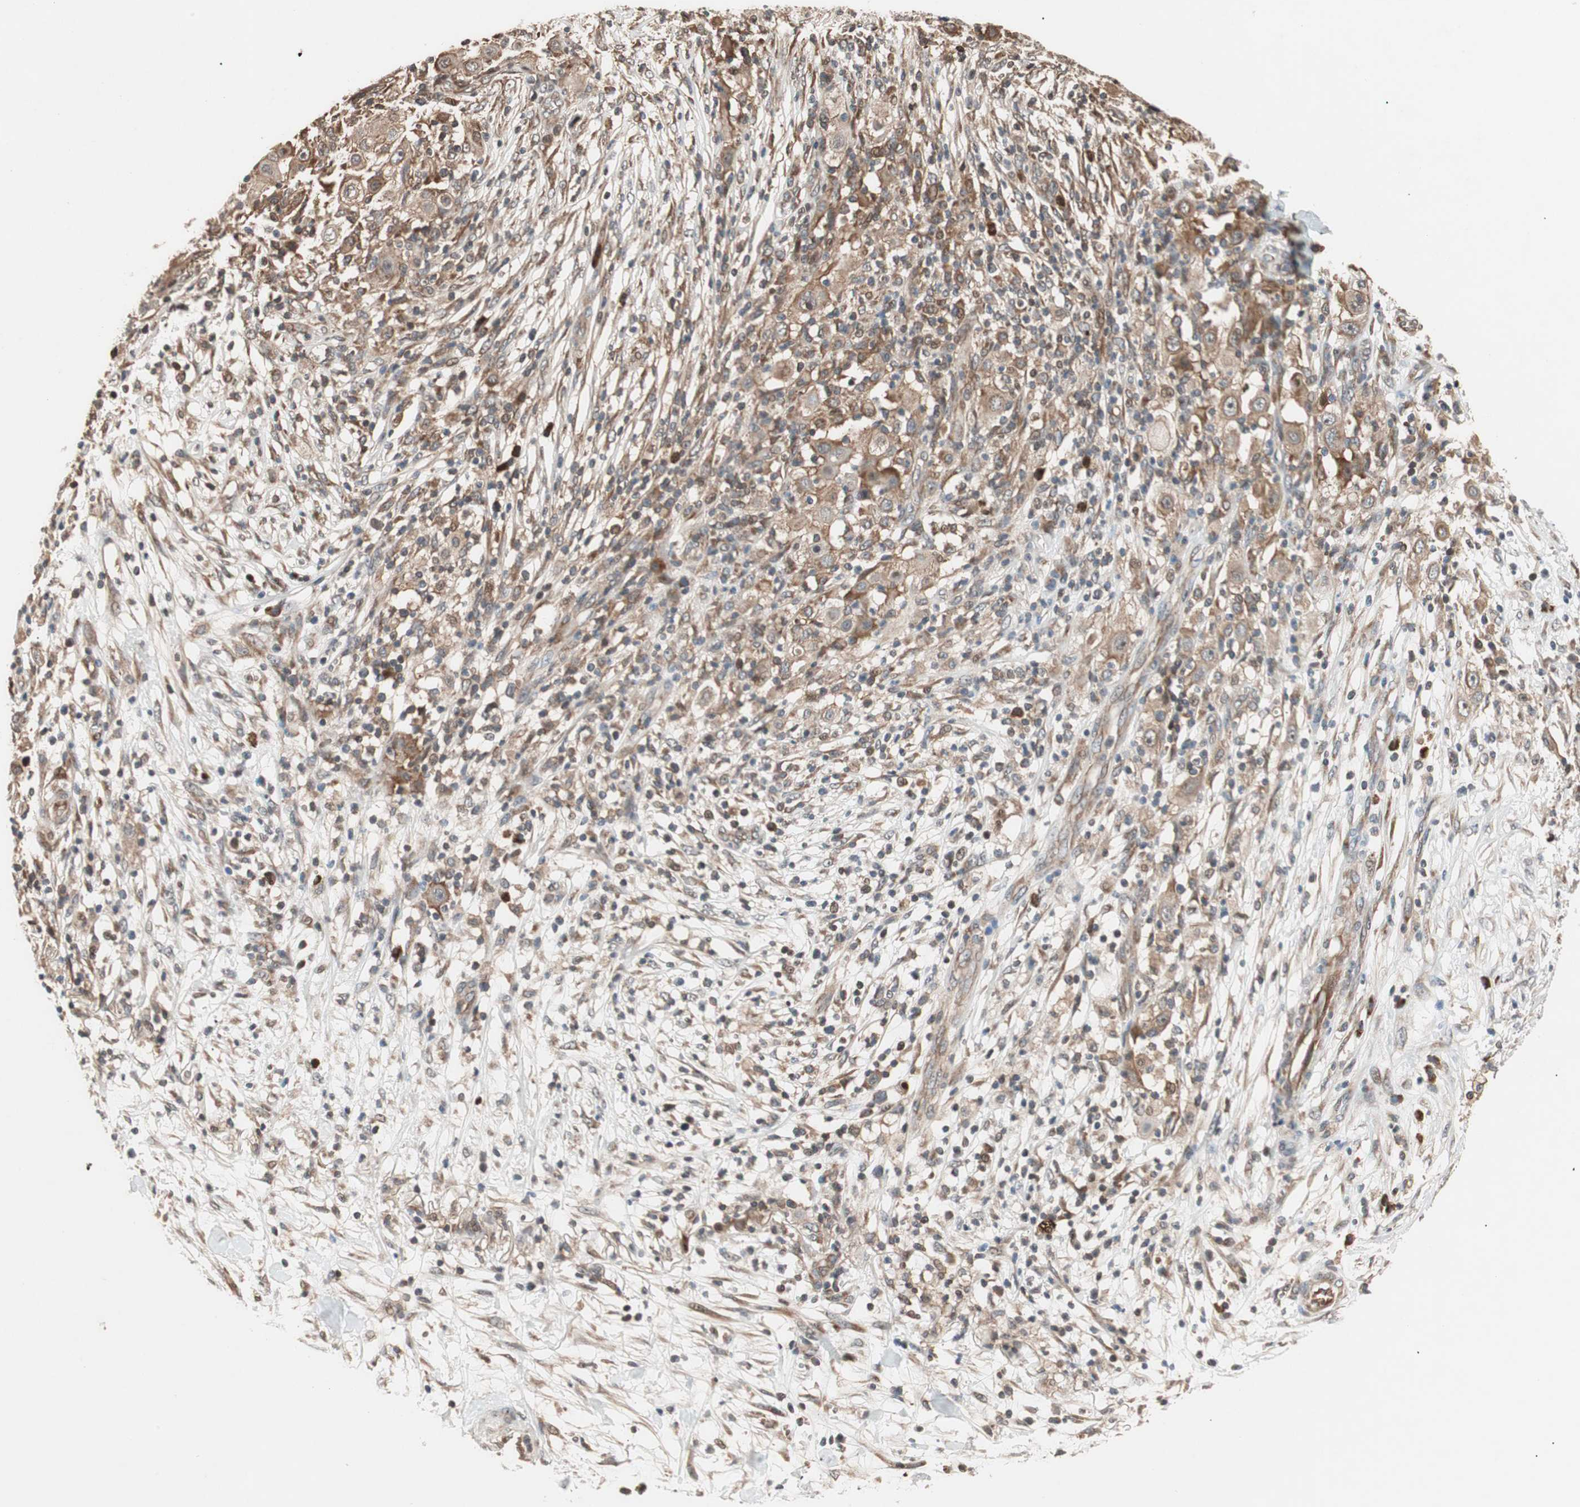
{"staining": {"intensity": "moderate", "quantity": ">75%", "location": "cytoplasmic/membranous"}, "tissue": "ovarian cancer", "cell_type": "Tumor cells", "image_type": "cancer", "snomed": [{"axis": "morphology", "description": "Carcinoma, endometroid"}, {"axis": "topography", "description": "Ovary"}], "caption": "This is a micrograph of immunohistochemistry (IHC) staining of ovarian cancer, which shows moderate positivity in the cytoplasmic/membranous of tumor cells.", "gene": "NF2", "patient": {"sex": "female", "age": 42}}